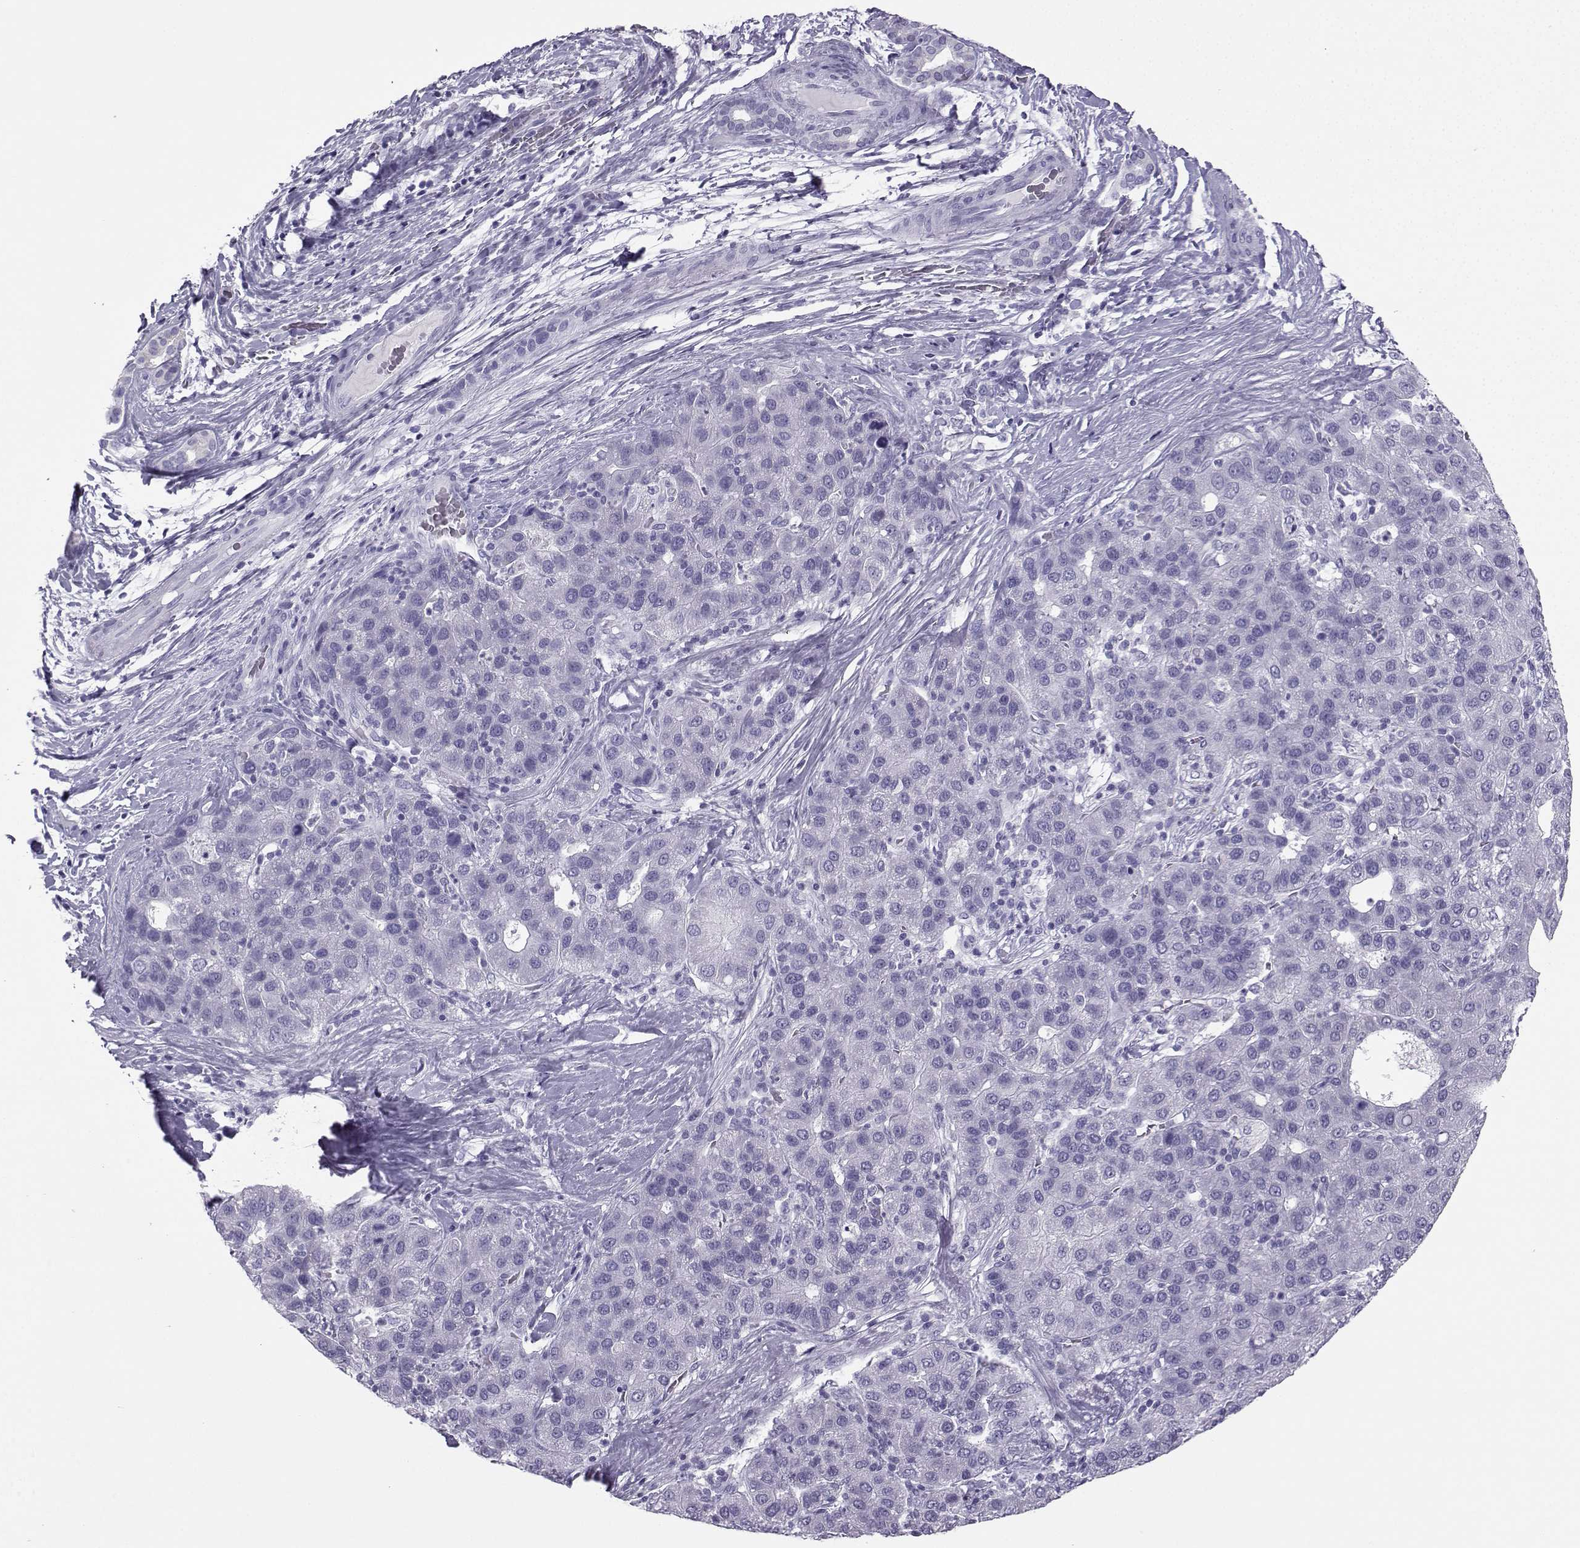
{"staining": {"intensity": "negative", "quantity": "none", "location": "none"}, "tissue": "liver cancer", "cell_type": "Tumor cells", "image_type": "cancer", "snomed": [{"axis": "morphology", "description": "Carcinoma, Hepatocellular, NOS"}, {"axis": "topography", "description": "Liver"}], "caption": "Image shows no significant protein staining in tumor cells of liver hepatocellular carcinoma.", "gene": "NEFL", "patient": {"sex": "male", "age": 65}}